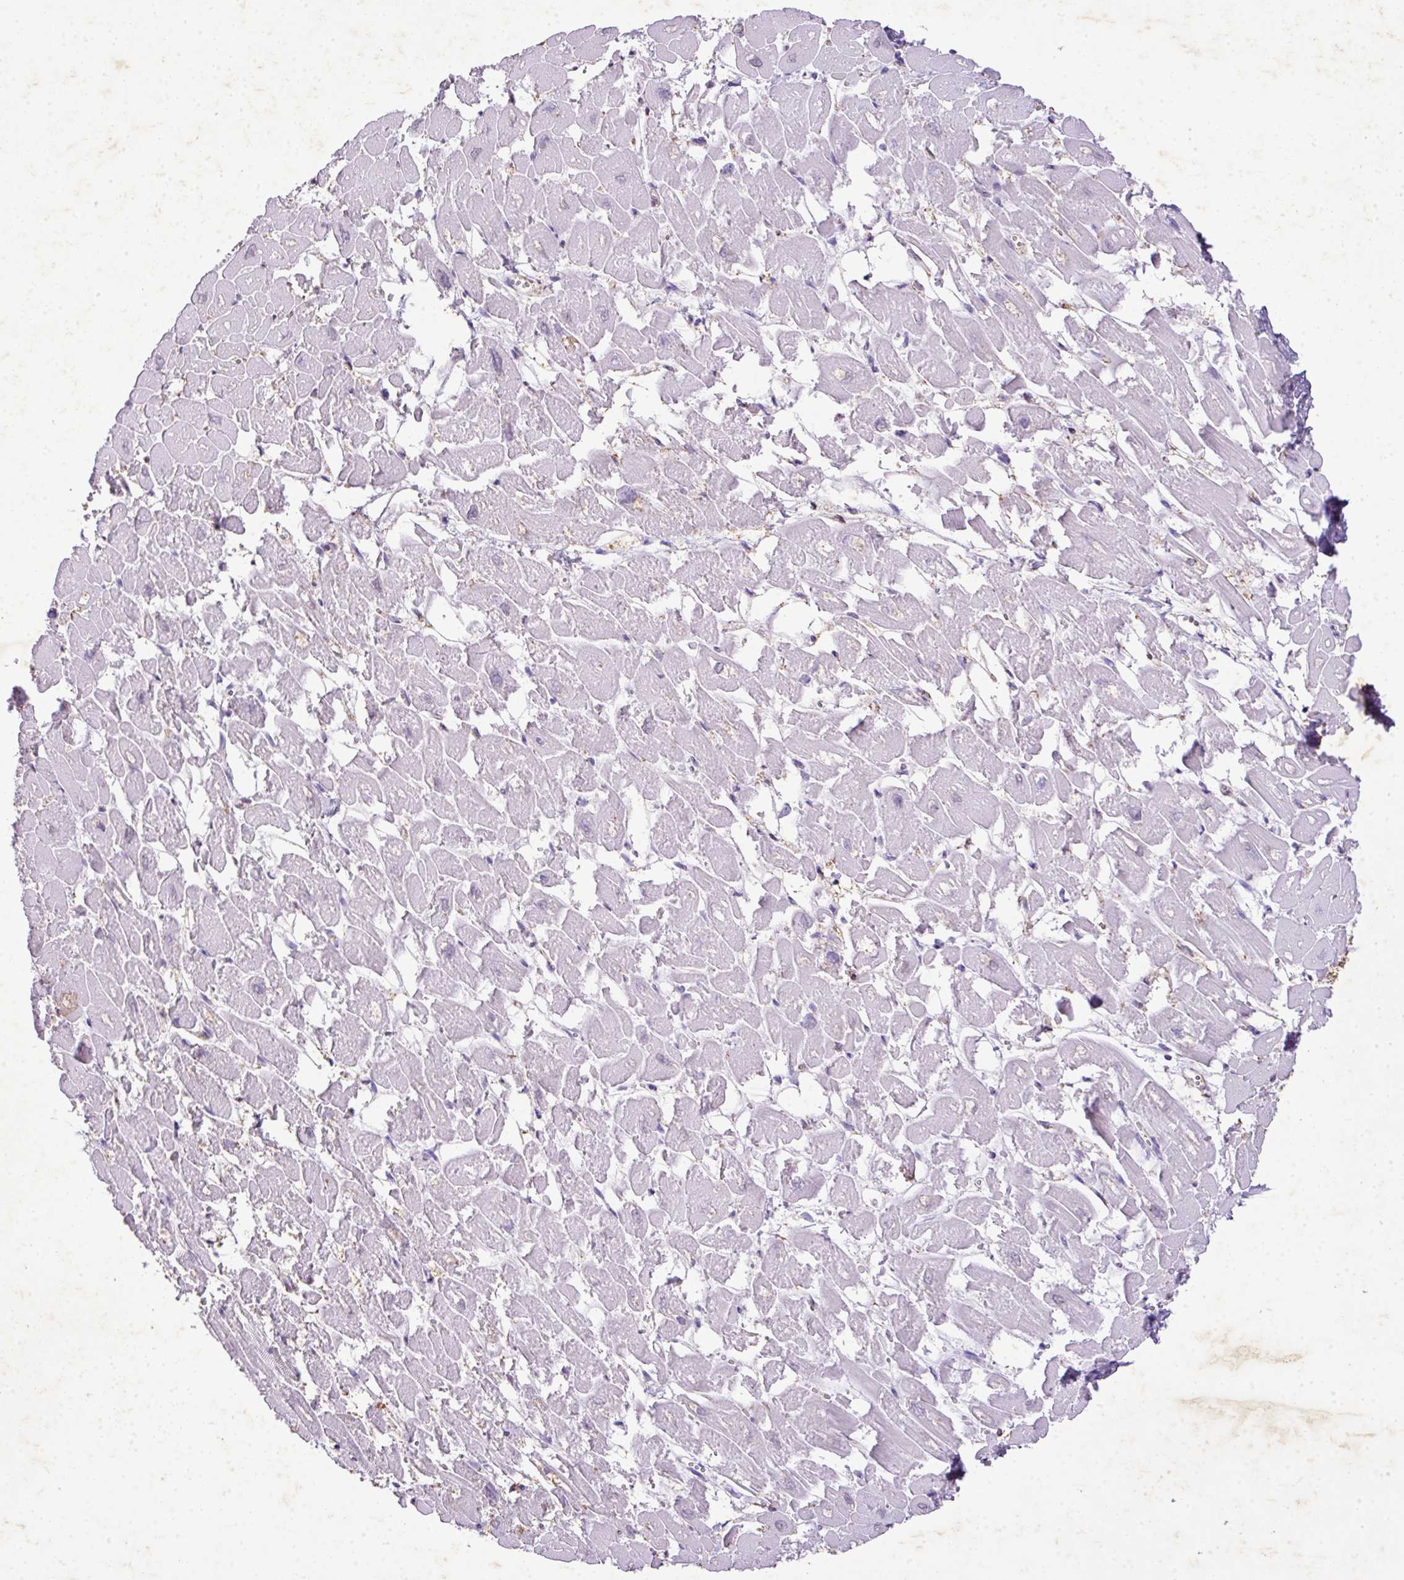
{"staining": {"intensity": "negative", "quantity": "none", "location": "none"}, "tissue": "heart muscle", "cell_type": "Cardiomyocytes", "image_type": "normal", "snomed": [{"axis": "morphology", "description": "Normal tissue, NOS"}, {"axis": "topography", "description": "Heart"}], "caption": "High power microscopy image of an immunohistochemistry (IHC) histopathology image of unremarkable heart muscle, revealing no significant staining in cardiomyocytes. Brightfield microscopy of IHC stained with DAB (brown) and hematoxylin (blue), captured at high magnification.", "gene": "KCNJ11", "patient": {"sex": "male", "age": 54}}